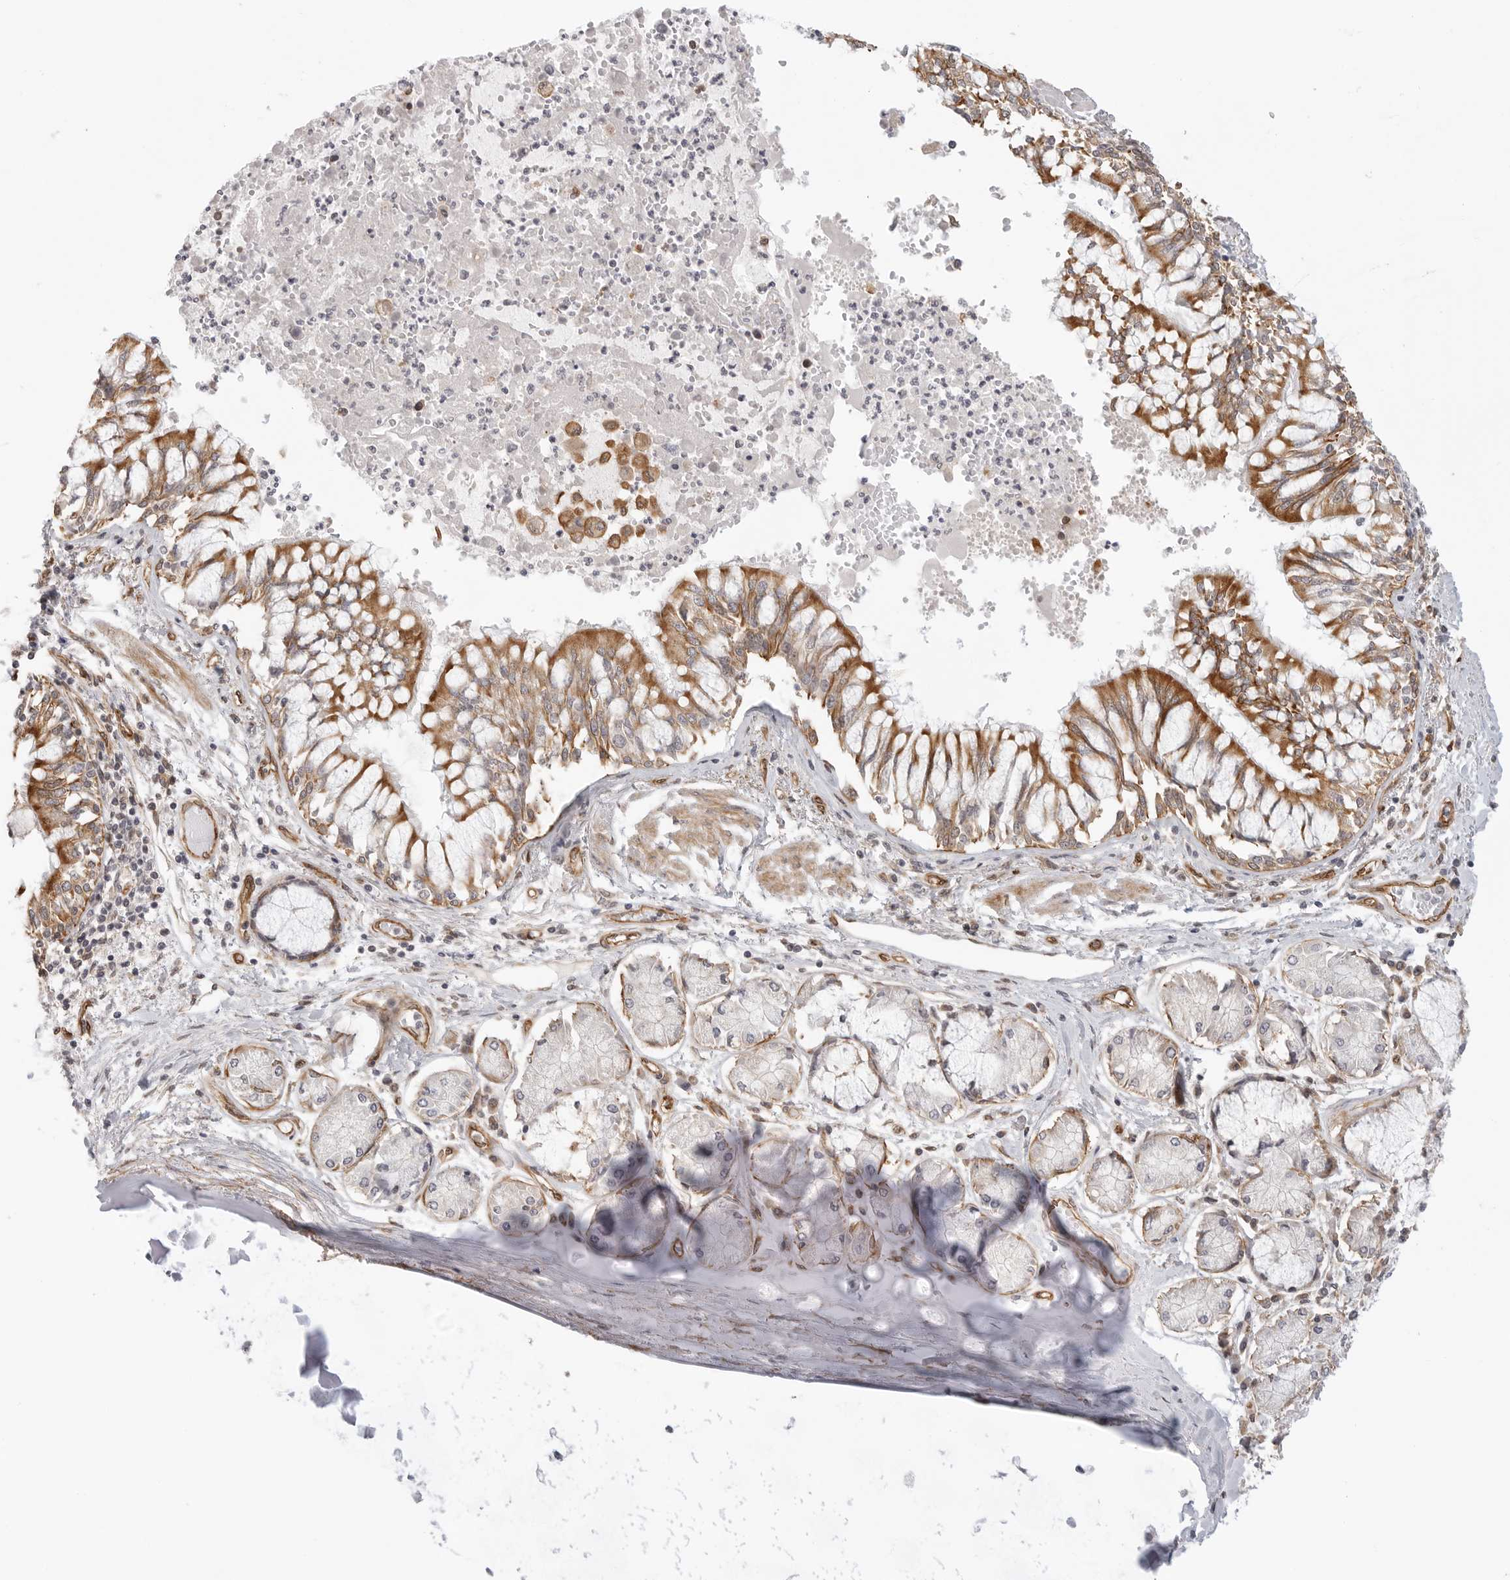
{"staining": {"intensity": "moderate", "quantity": ">75%", "location": "cytoplasmic/membranous"}, "tissue": "bronchus", "cell_type": "Respiratory epithelial cells", "image_type": "normal", "snomed": [{"axis": "morphology", "description": "Normal tissue, NOS"}, {"axis": "topography", "description": "Cartilage tissue"}, {"axis": "topography", "description": "Bronchus"}, {"axis": "topography", "description": "Lung"}], "caption": "Approximately >75% of respiratory epithelial cells in benign human bronchus display moderate cytoplasmic/membranous protein expression as visualized by brown immunohistochemical staining.", "gene": "ATOH7", "patient": {"sex": "female", "age": 49}}